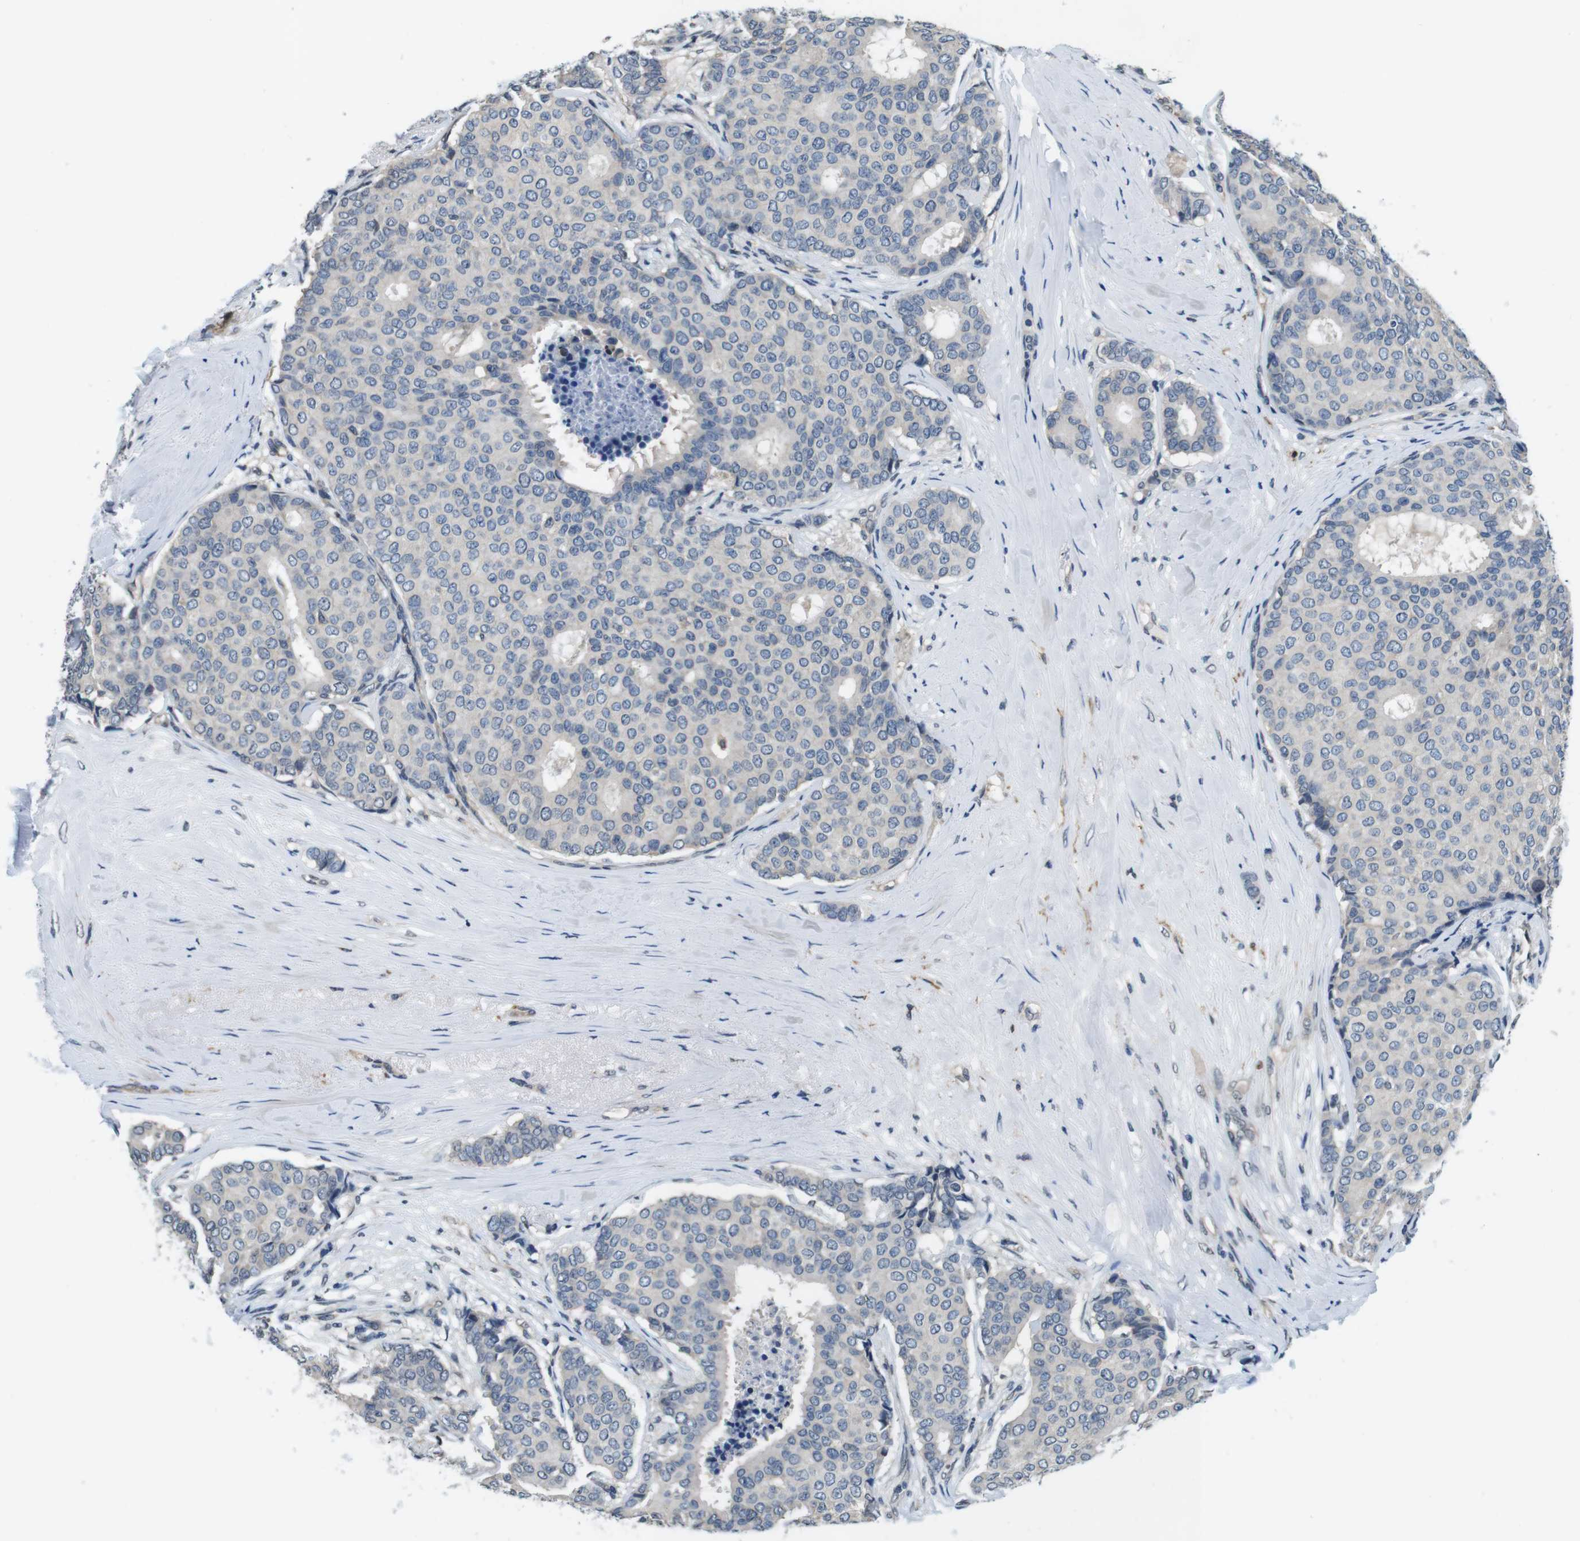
{"staining": {"intensity": "negative", "quantity": "none", "location": "none"}, "tissue": "breast cancer", "cell_type": "Tumor cells", "image_type": "cancer", "snomed": [{"axis": "morphology", "description": "Duct carcinoma"}, {"axis": "topography", "description": "Breast"}], "caption": "Tumor cells show no significant protein expression in breast intraductal carcinoma. (DAB IHC, high magnification).", "gene": "CD163L1", "patient": {"sex": "female", "age": 75}}